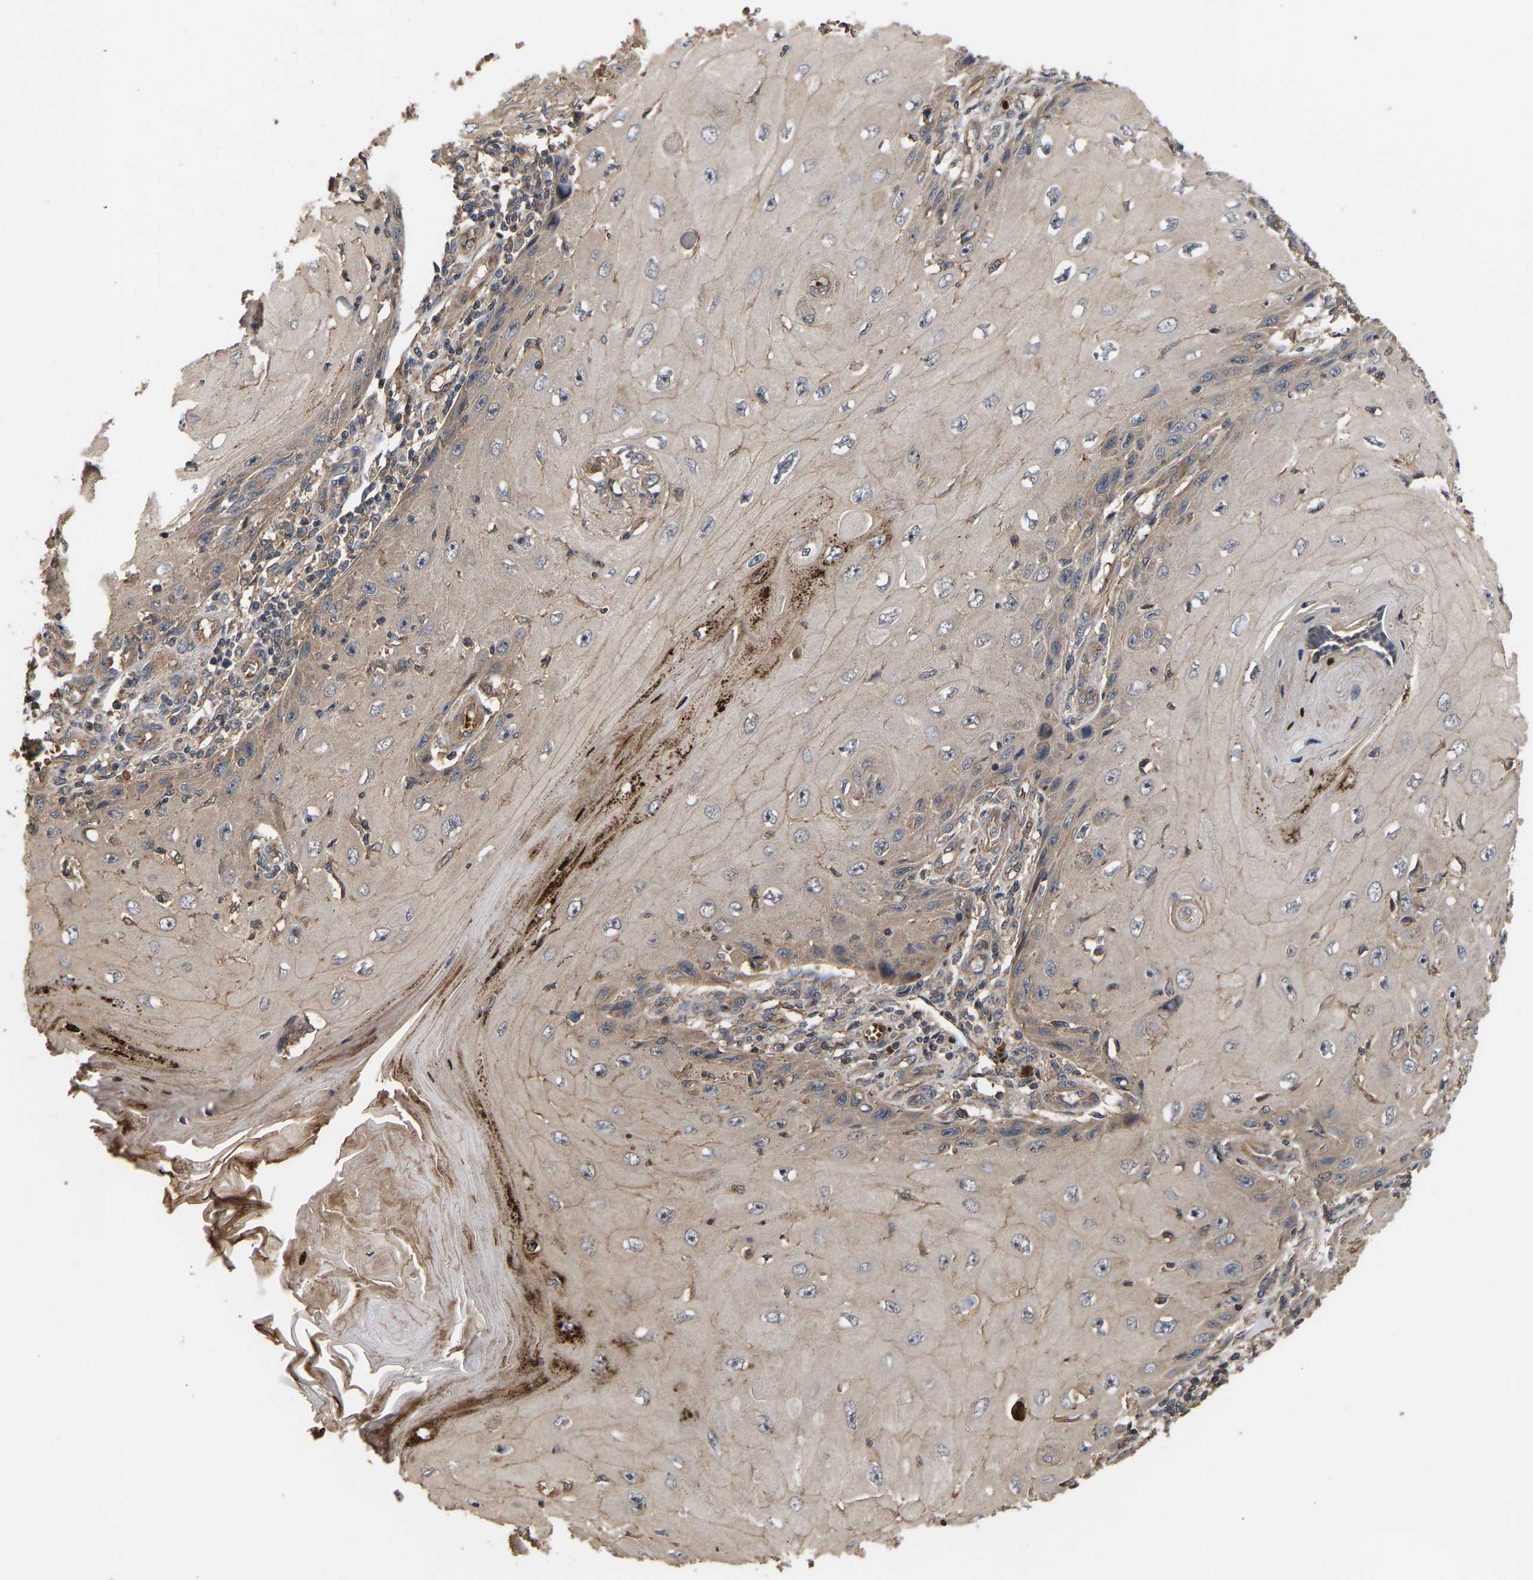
{"staining": {"intensity": "moderate", "quantity": "<25%", "location": "cytoplasmic/membranous"}, "tissue": "skin cancer", "cell_type": "Tumor cells", "image_type": "cancer", "snomed": [{"axis": "morphology", "description": "Squamous cell carcinoma, NOS"}, {"axis": "topography", "description": "Skin"}], "caption": "The immunohistochemical stain shows moderate cytoplasmic/membranous staining in tumor cells of skin cancer (squamous cell carcinoma) tissue.", "gene": "STAU1", "patient": {"sex": "female", "age": 73}}